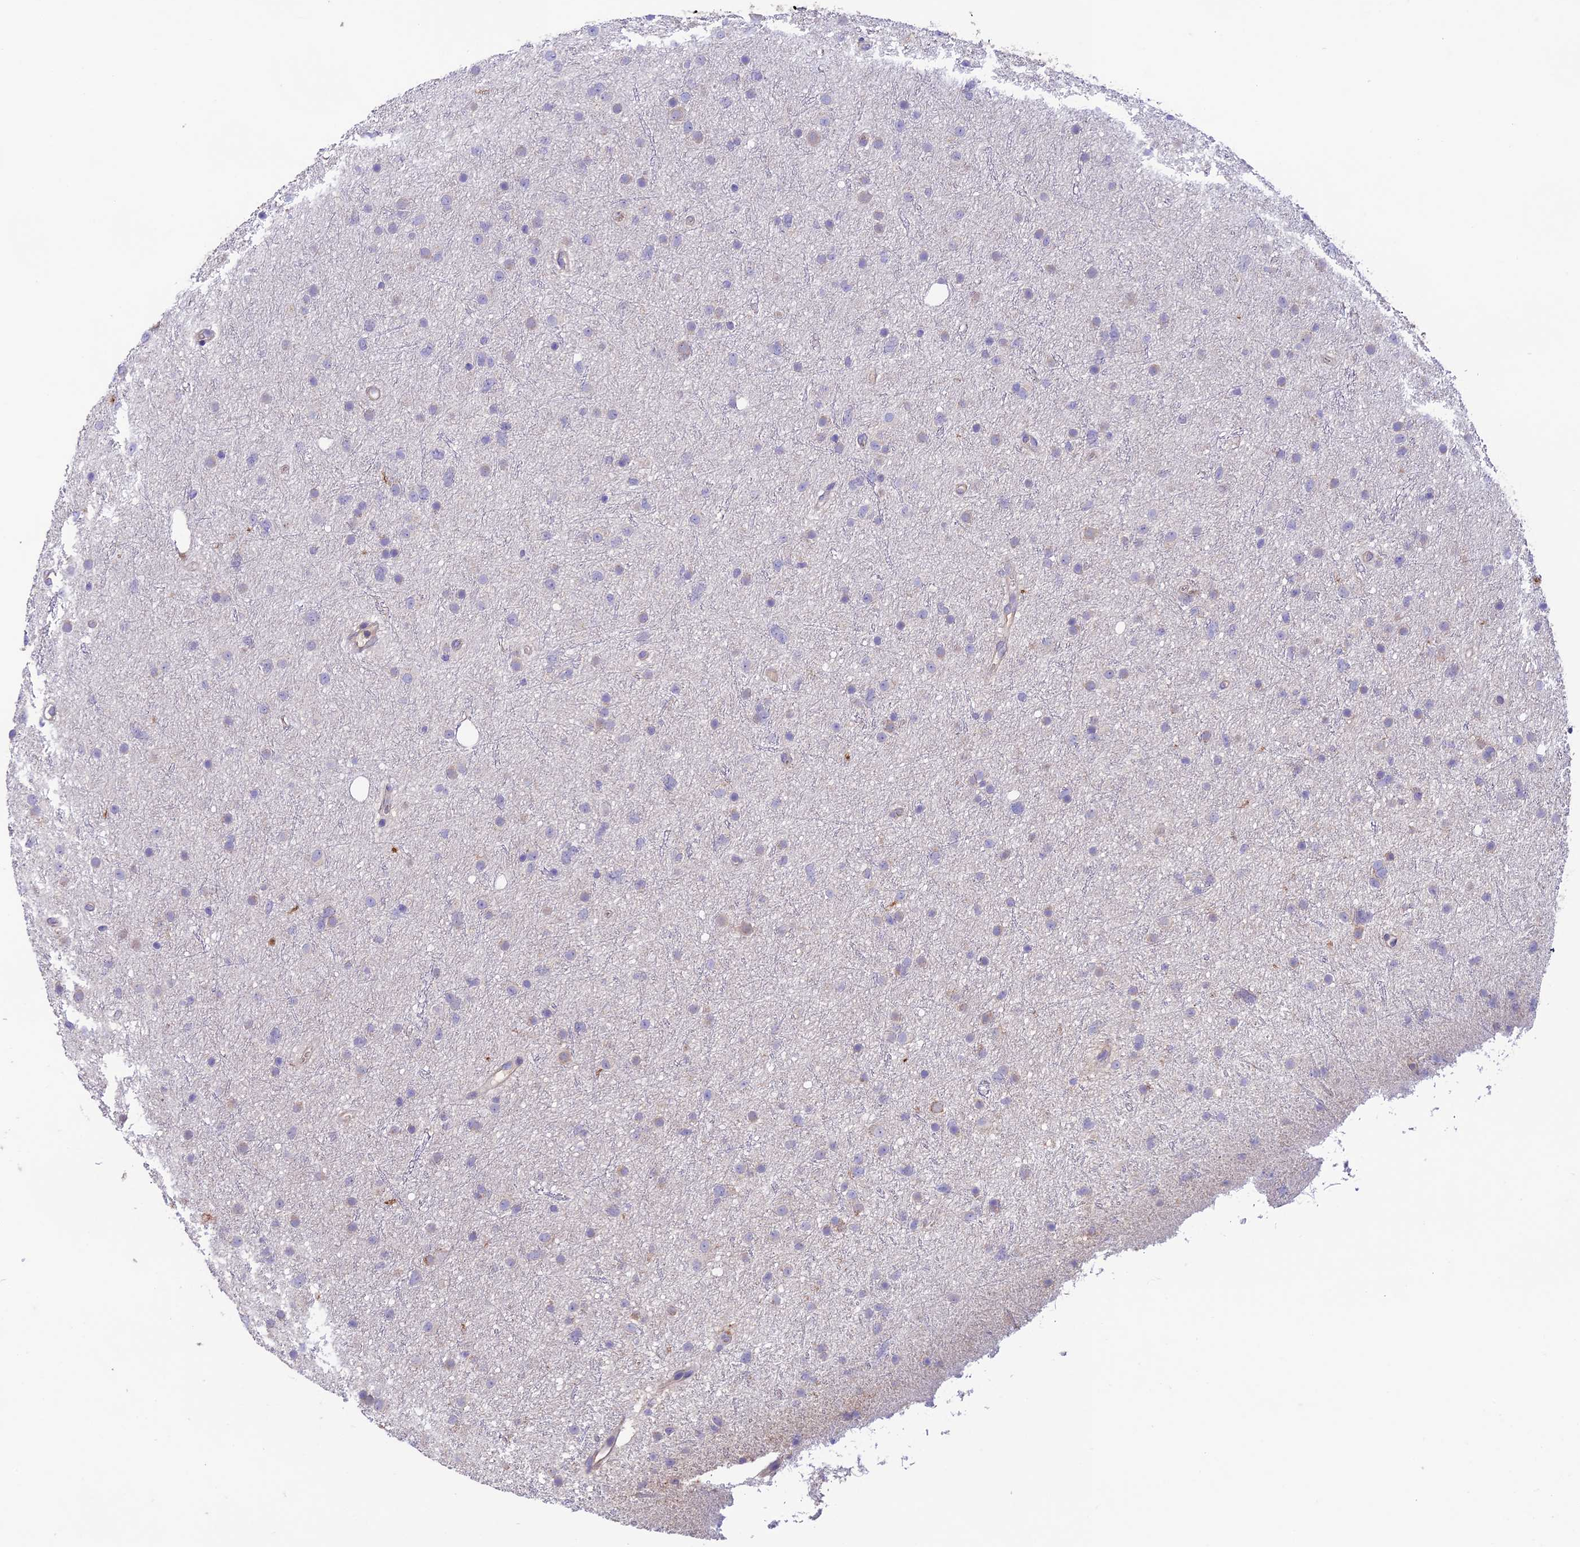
{"staining": {"intensity": "negative", "quantity": "none", "location": "none"}, "tissue": "glioma", "cell_type": "Tumor cells", "image_type": "cancer", "snomed": [{"axis": "morphology", "description": "Glioma, malignant, Low grade"}, {"axis": "topography", "description": "Cerebral cortex"}], "caption": "Tumor cells are negative for protein expression in human glioma.", "gene": "BRME1", "patient": {"sex": "female", "age": 39}}